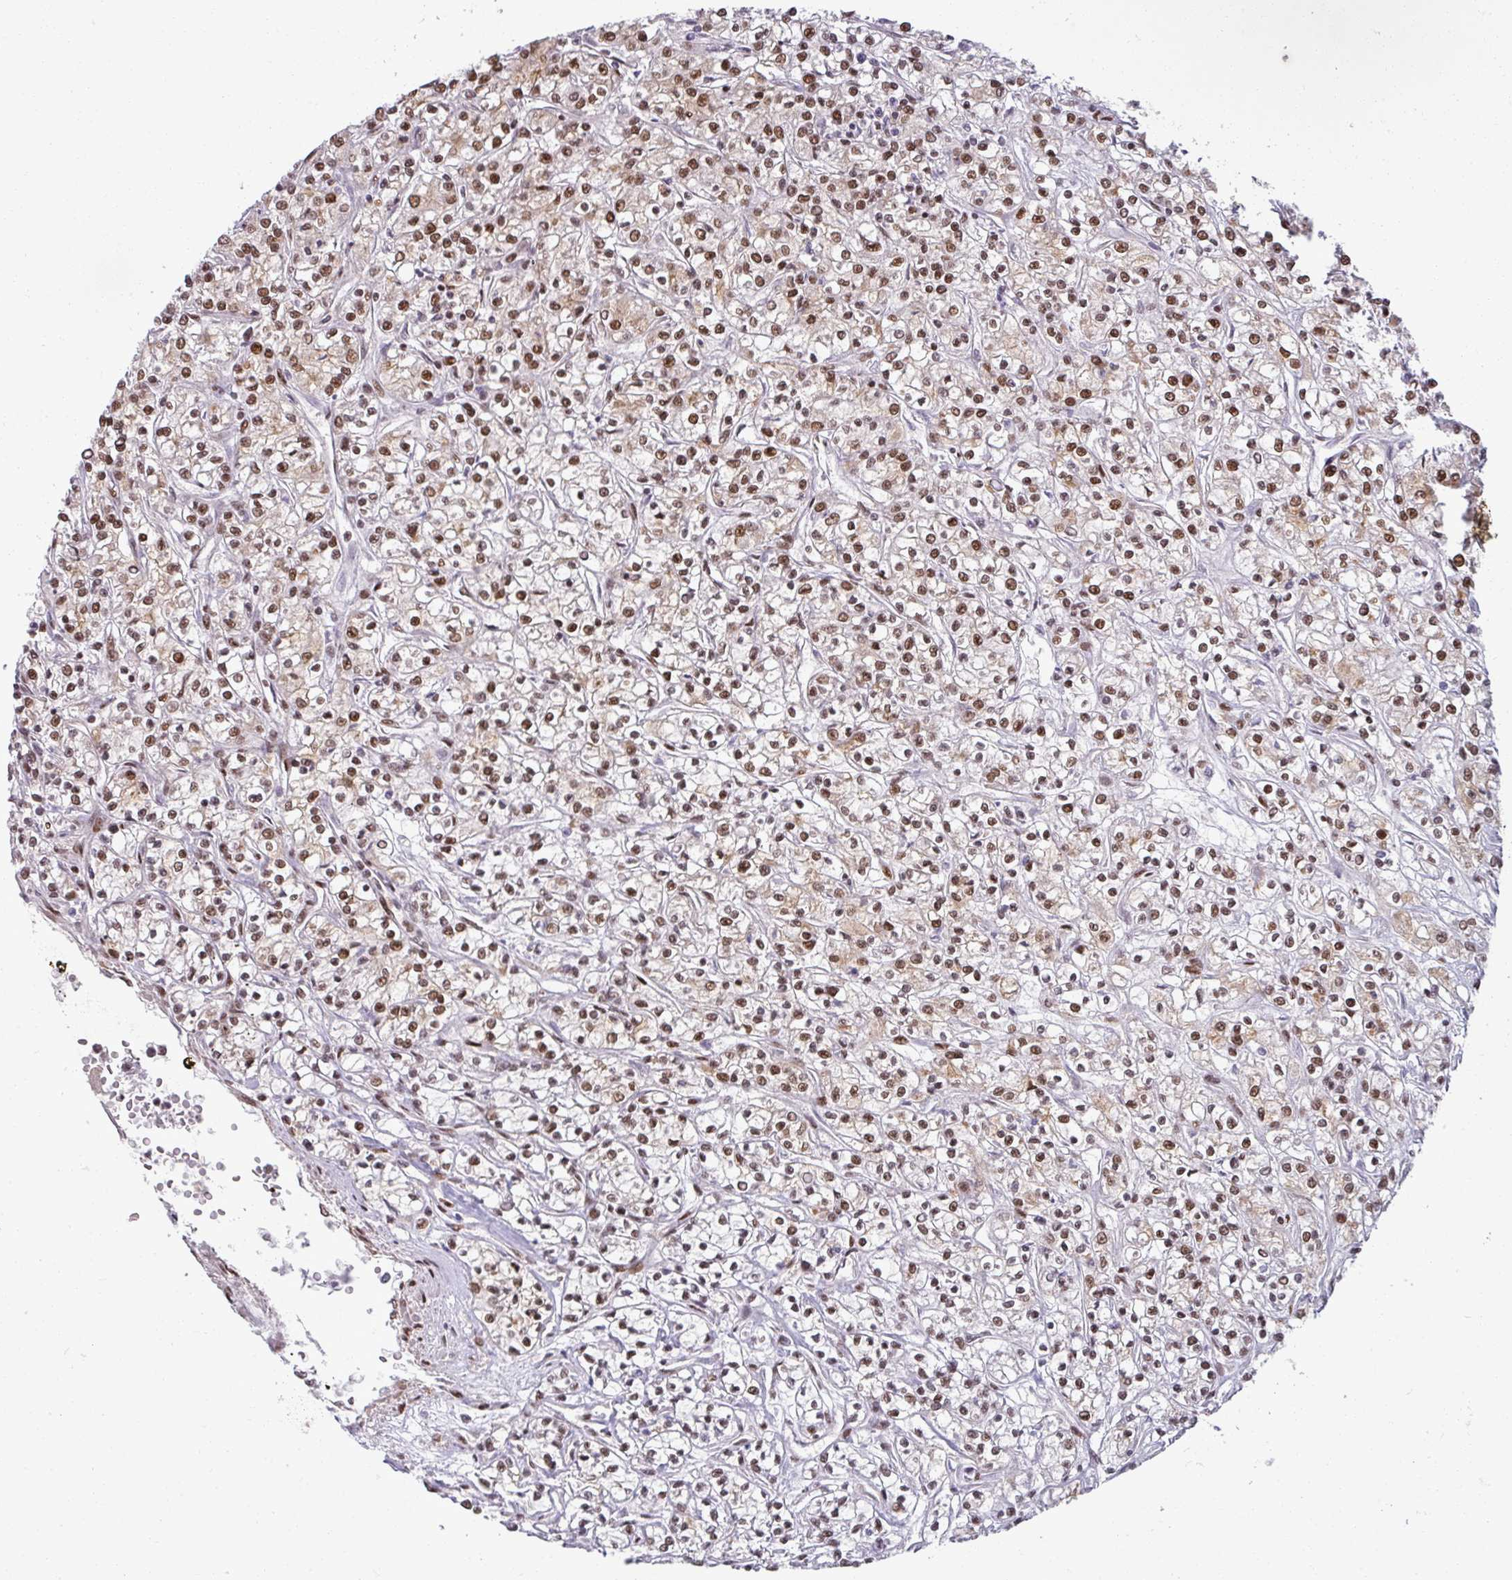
{"staining": {"intensity": "moderate", "quantity": ">75%", "location": "nuclear"}, "tissue": "renal cancer", "cell_type": "Tumor cells", "image_type": "cancer", "snomed": [{"axis": "morphology", "description": "Adenocarcinoma, NOS"}, {"axis": "topography", "description": "Kidney"}], "caption": "Immunohistochemistry (IHC) image of human renal cancer (adenocarcinoma) stained for a protein (brown), which demonstrates medium levels of moderate nuclear positivity in about >75% of tumor cells.", "gene": "PTPN20", "patient": {"sex": "female", "age": 59}}